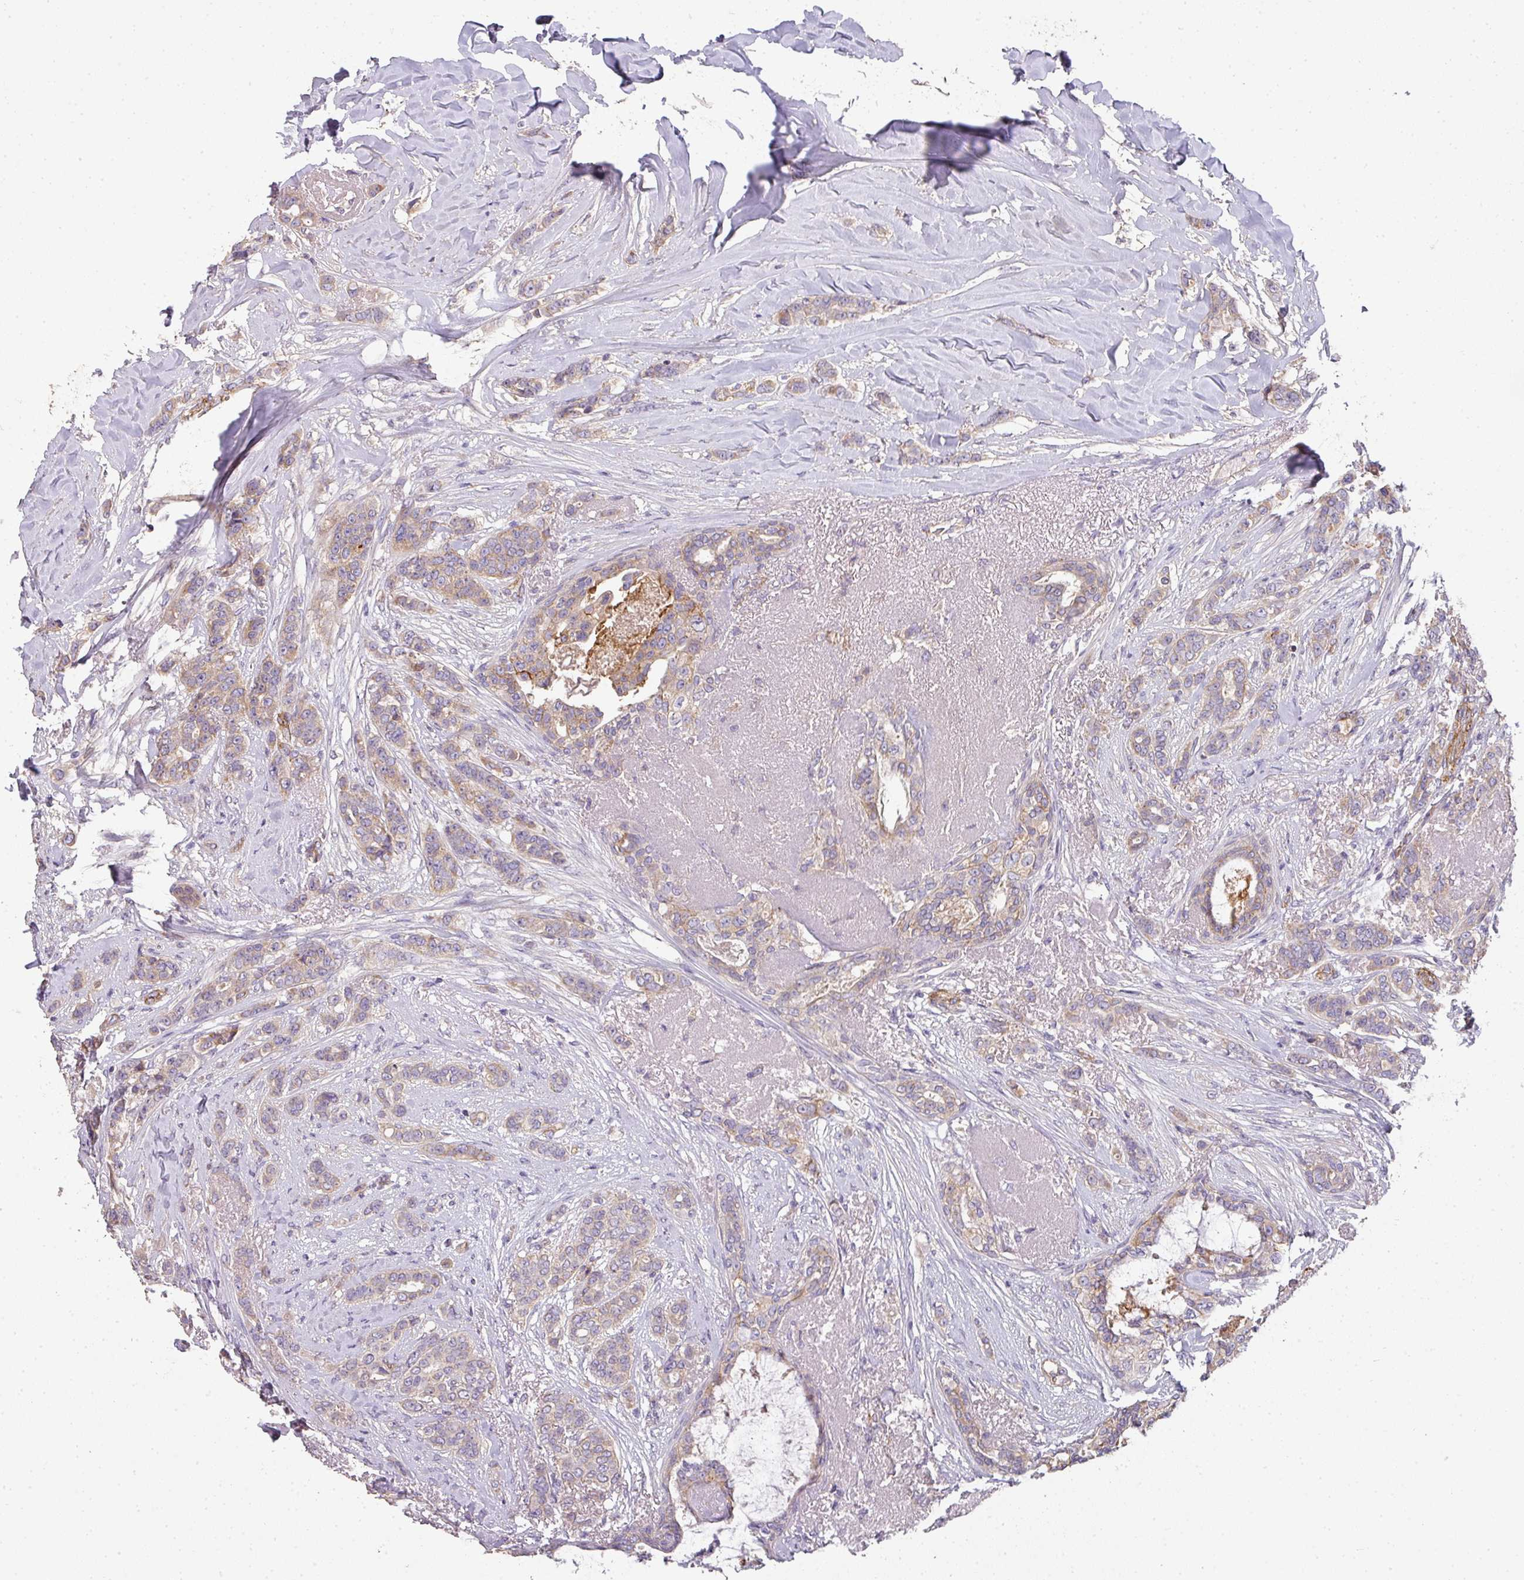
{"staining": {"intensity": "moderate", "quantity": "<25%", "location": "cytoplasmic/membranous"}, "tissue": "breast cancer", "cell_type": "Tumor cells", "image_type": "cancer", "snomed": [{"axis": "morphology", "description": "Lobular carcinoma"}, {"axis": "topography", "description": "Breast"}], "caption": "Immunohistochemical staining of human breast cancer displays moderate cytoplasmic/membranous protein expression in approximately <25% of tumor cells.", "gene": "PCDH1", "patient": {"sex": "female", "age": 51}}